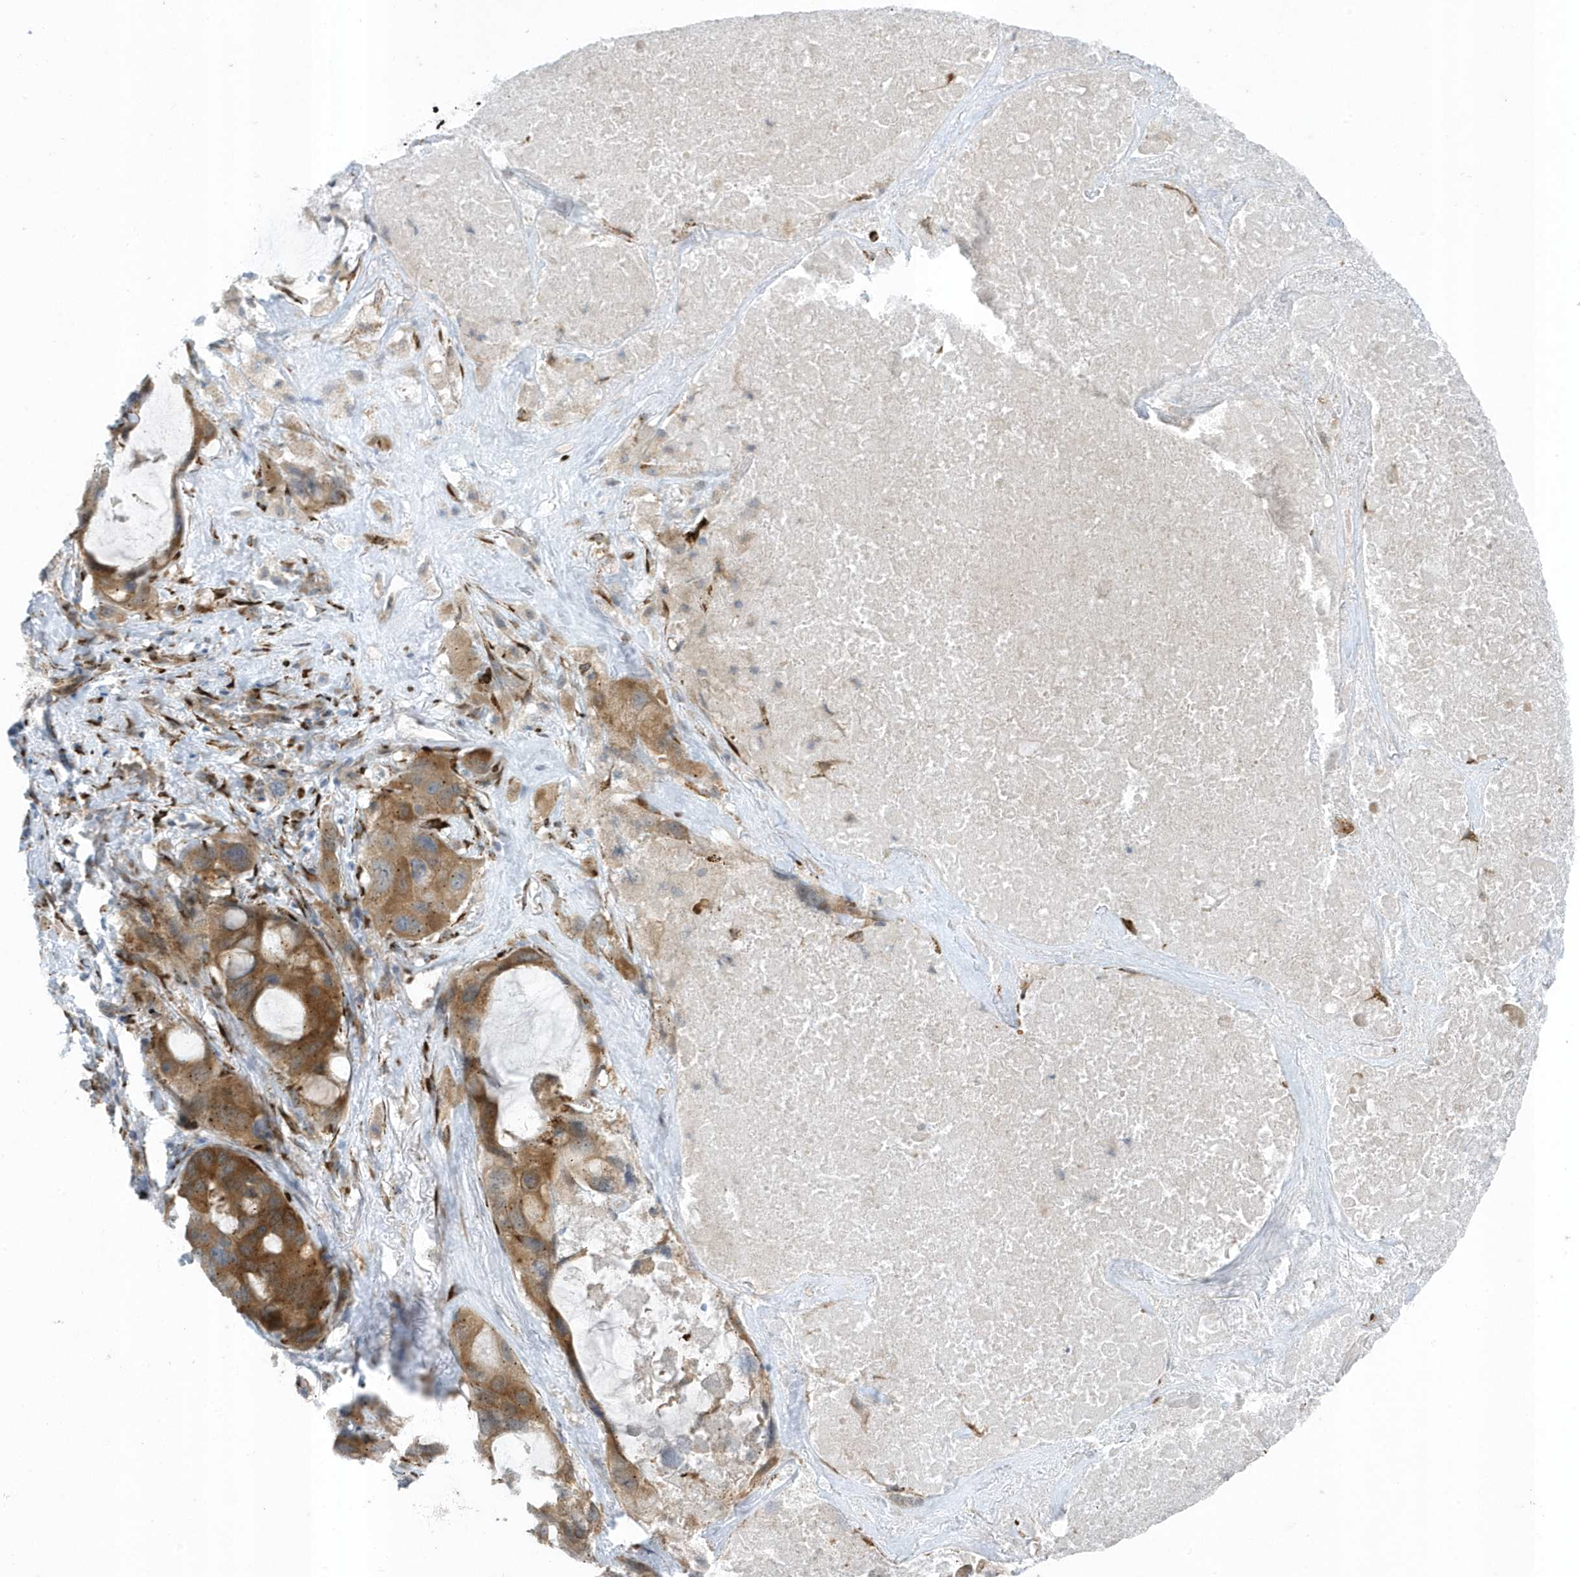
{"staining": {"intensity": "moderate", "quantity": ">75%", "location": "cytoplasmic/membranous"}, "tissue": "lung cancer", "cell_type": "Tumor cells", "image_type": "cancer", "snomed": [{"axis": "morphology", "description": "Squamous cell carcinoma, NOS"}, {"axis": "topography", "description": "Lung"}], "caption": "Immunohistochemistry (IHC) histopathology image of neoplastic tissue: lung cancer stained using IHC displays medium levels of moderate protein expression localized specifically in the cytoplasmic/membranous of tumor cells, appearing as a cytoplasmic/membranous brown color.", "gene": "FAM98A", "patient": {"sex": "female", "age": 73}}